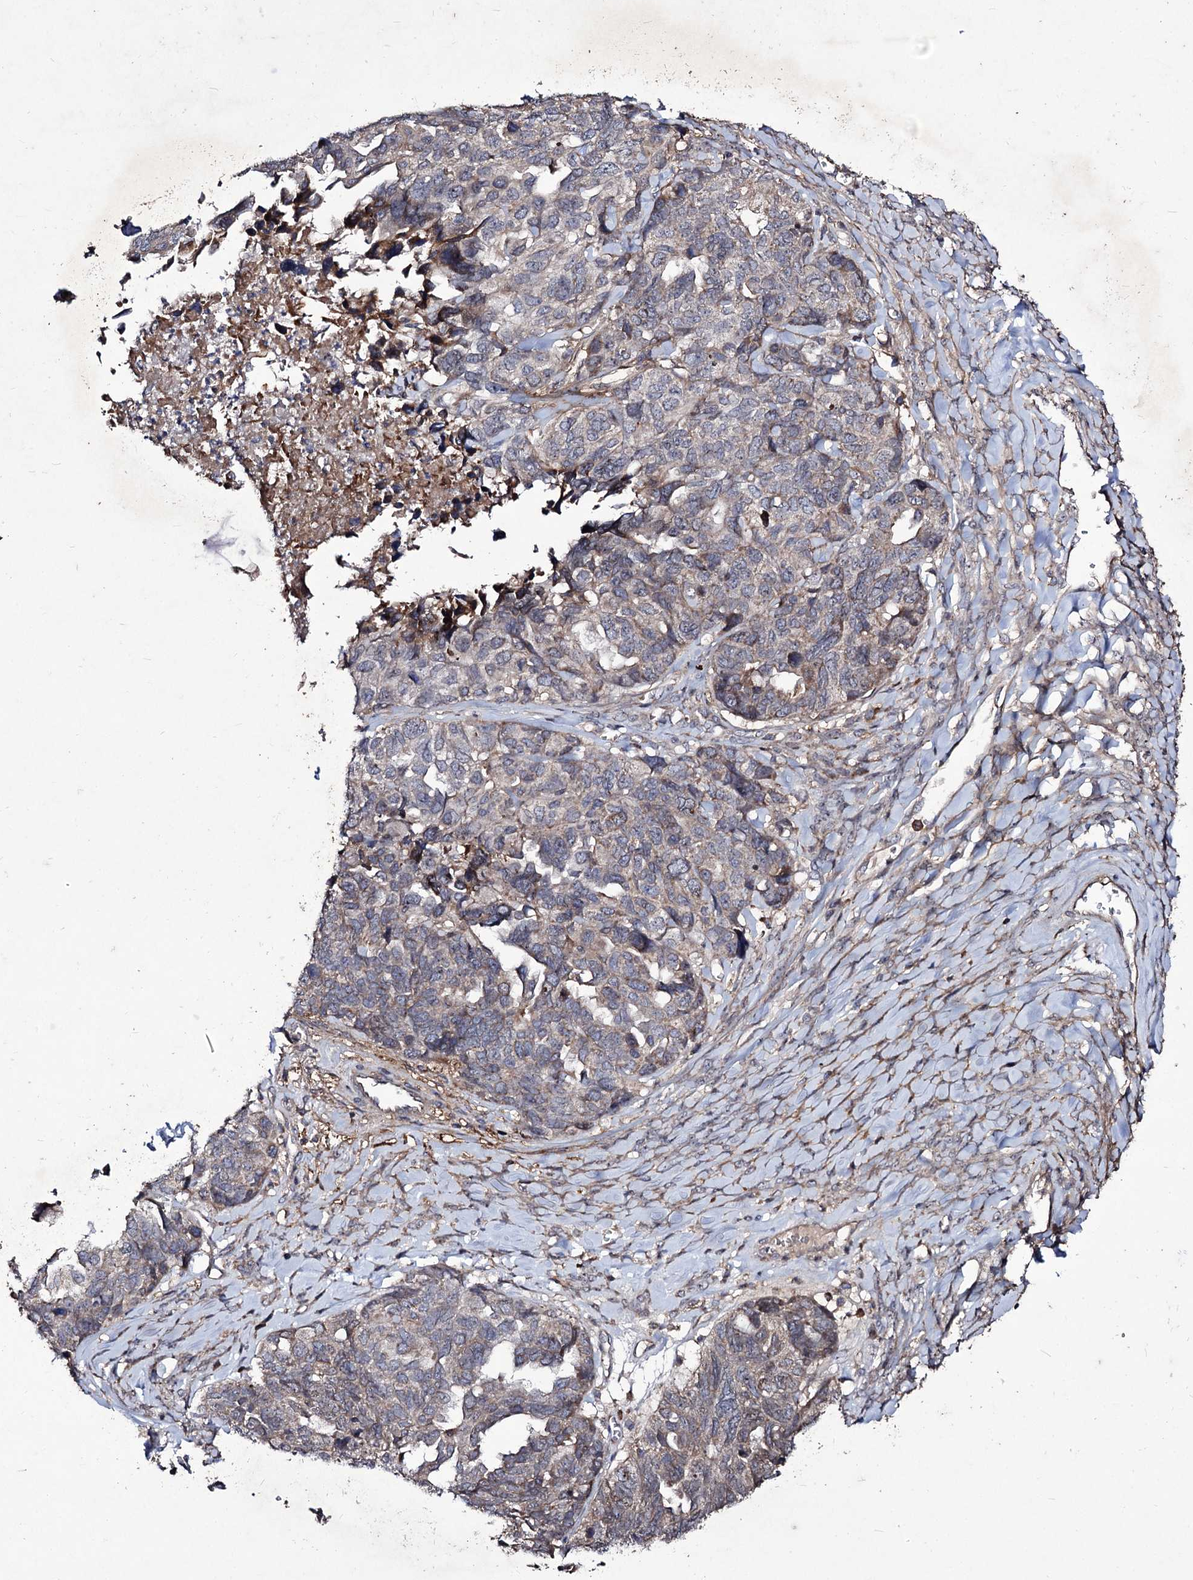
{"staining": {"intensity": "weak", "quantity": "<25%", "location": "cytoplasmic/membranous"}, "tissue": "ovarian cancer", "cell_type": "Tumor cells", "image_type": "cancer", "snomed": [{"axis": "morphology", "description": "Cystadenocarcinoma, serous, NOS"}, {"axis": "topography", "description": "Ovary"}], "caption": "An IHC histopathology image of serous cystadenocarcinoma (ovarian) is shown. There is no staining in tumor cells of serous cystadenocarcinoma (ovarian).", "gene": "MYO1H", "patient": {"sex": "female", "age": 79}}